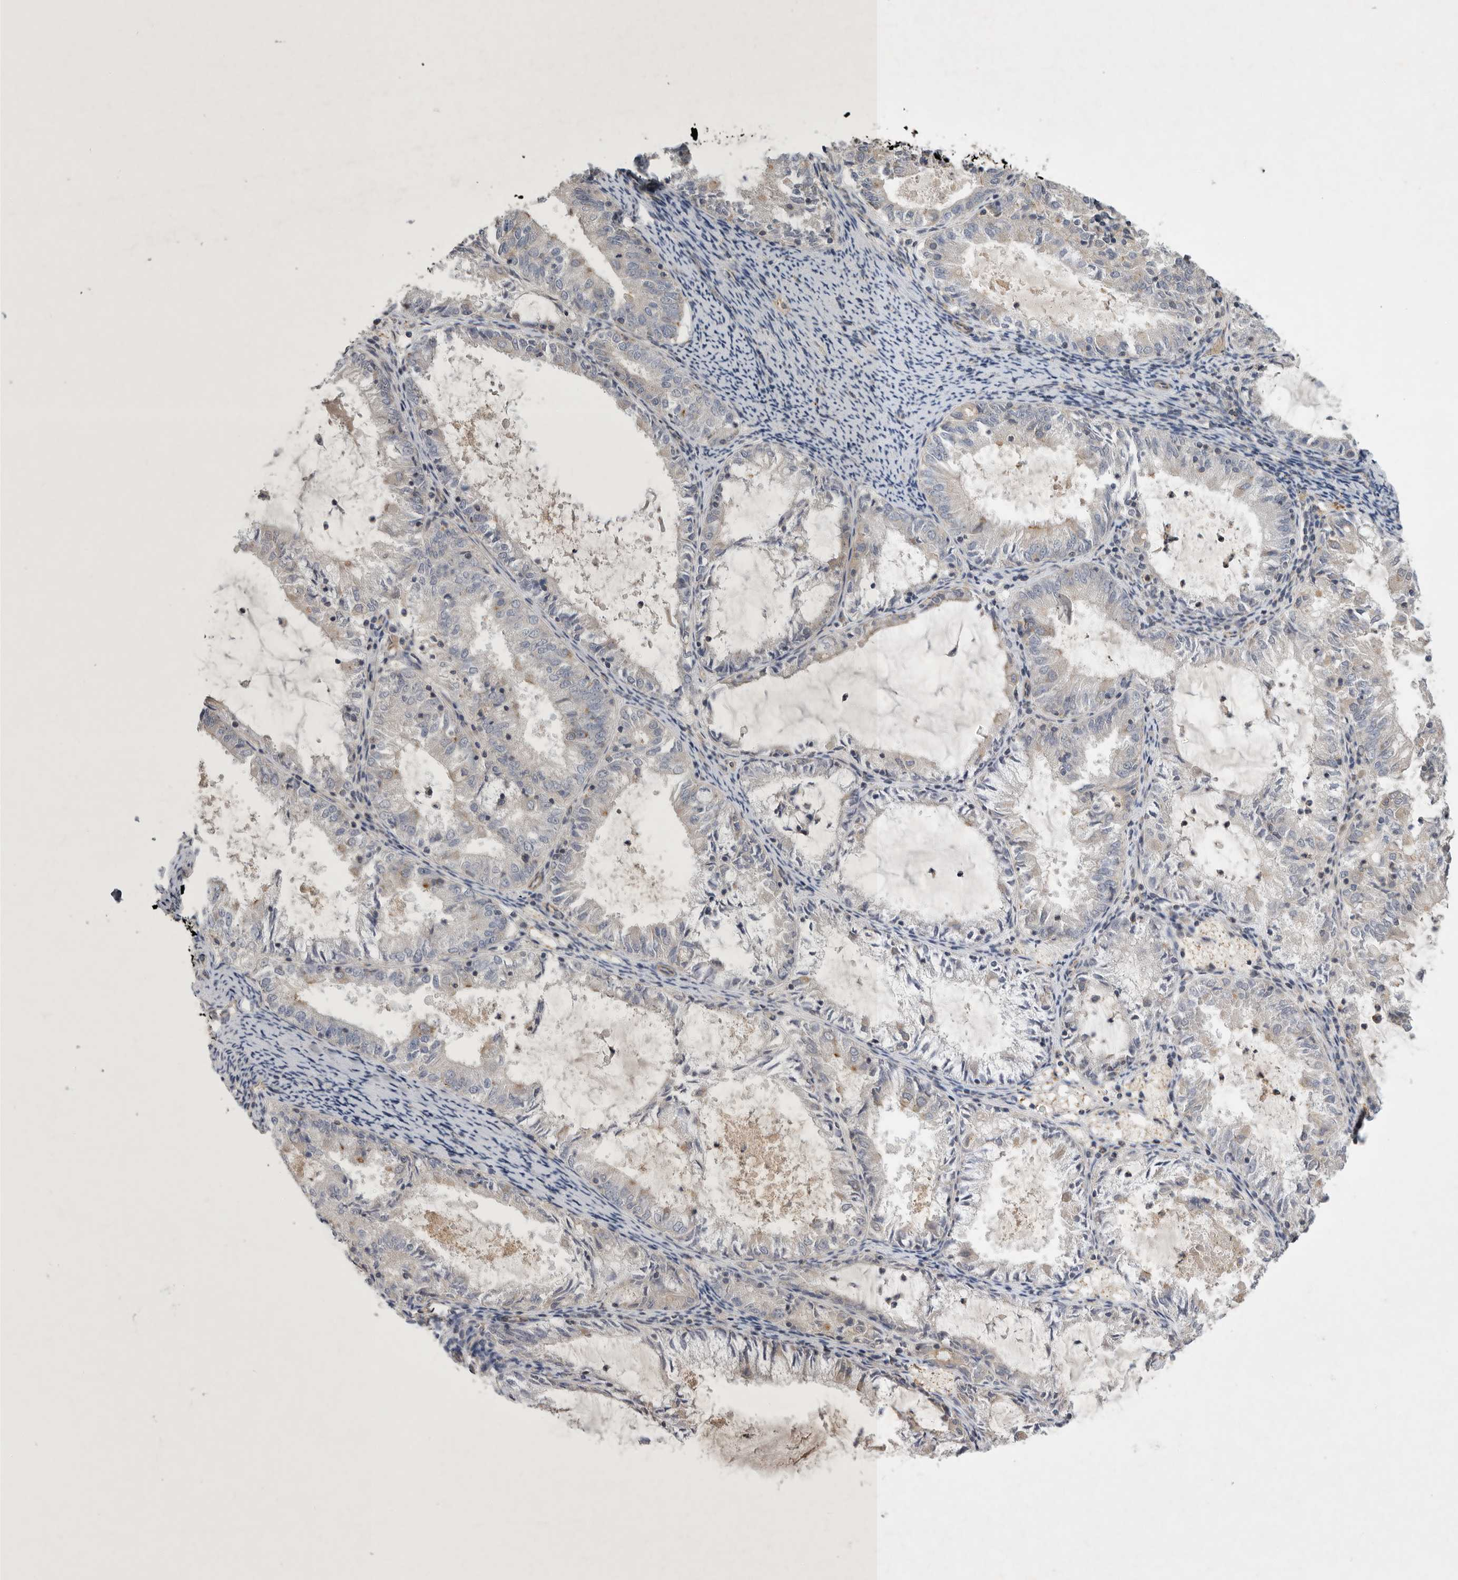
{"staining": {"intensity": "negative", "quantity": "none", "location": "none"}, "tissue": "endometrial cancer", "cell_type": "Tumor cells", "image_type": "cancer", "snomed": [{"axis": "morphology", "description": "Adenocarcinoma, NOS"}, {"axis": "topography", "description": "Endometrium"}], "caption": "High power microscopy micrograph of an immunohistochemistry photomicrograph of endometrial cancer, revealing no significant staining in tumor cells.", "gene": "MLPH", "patient": {"sex": "female", "age": 57}}